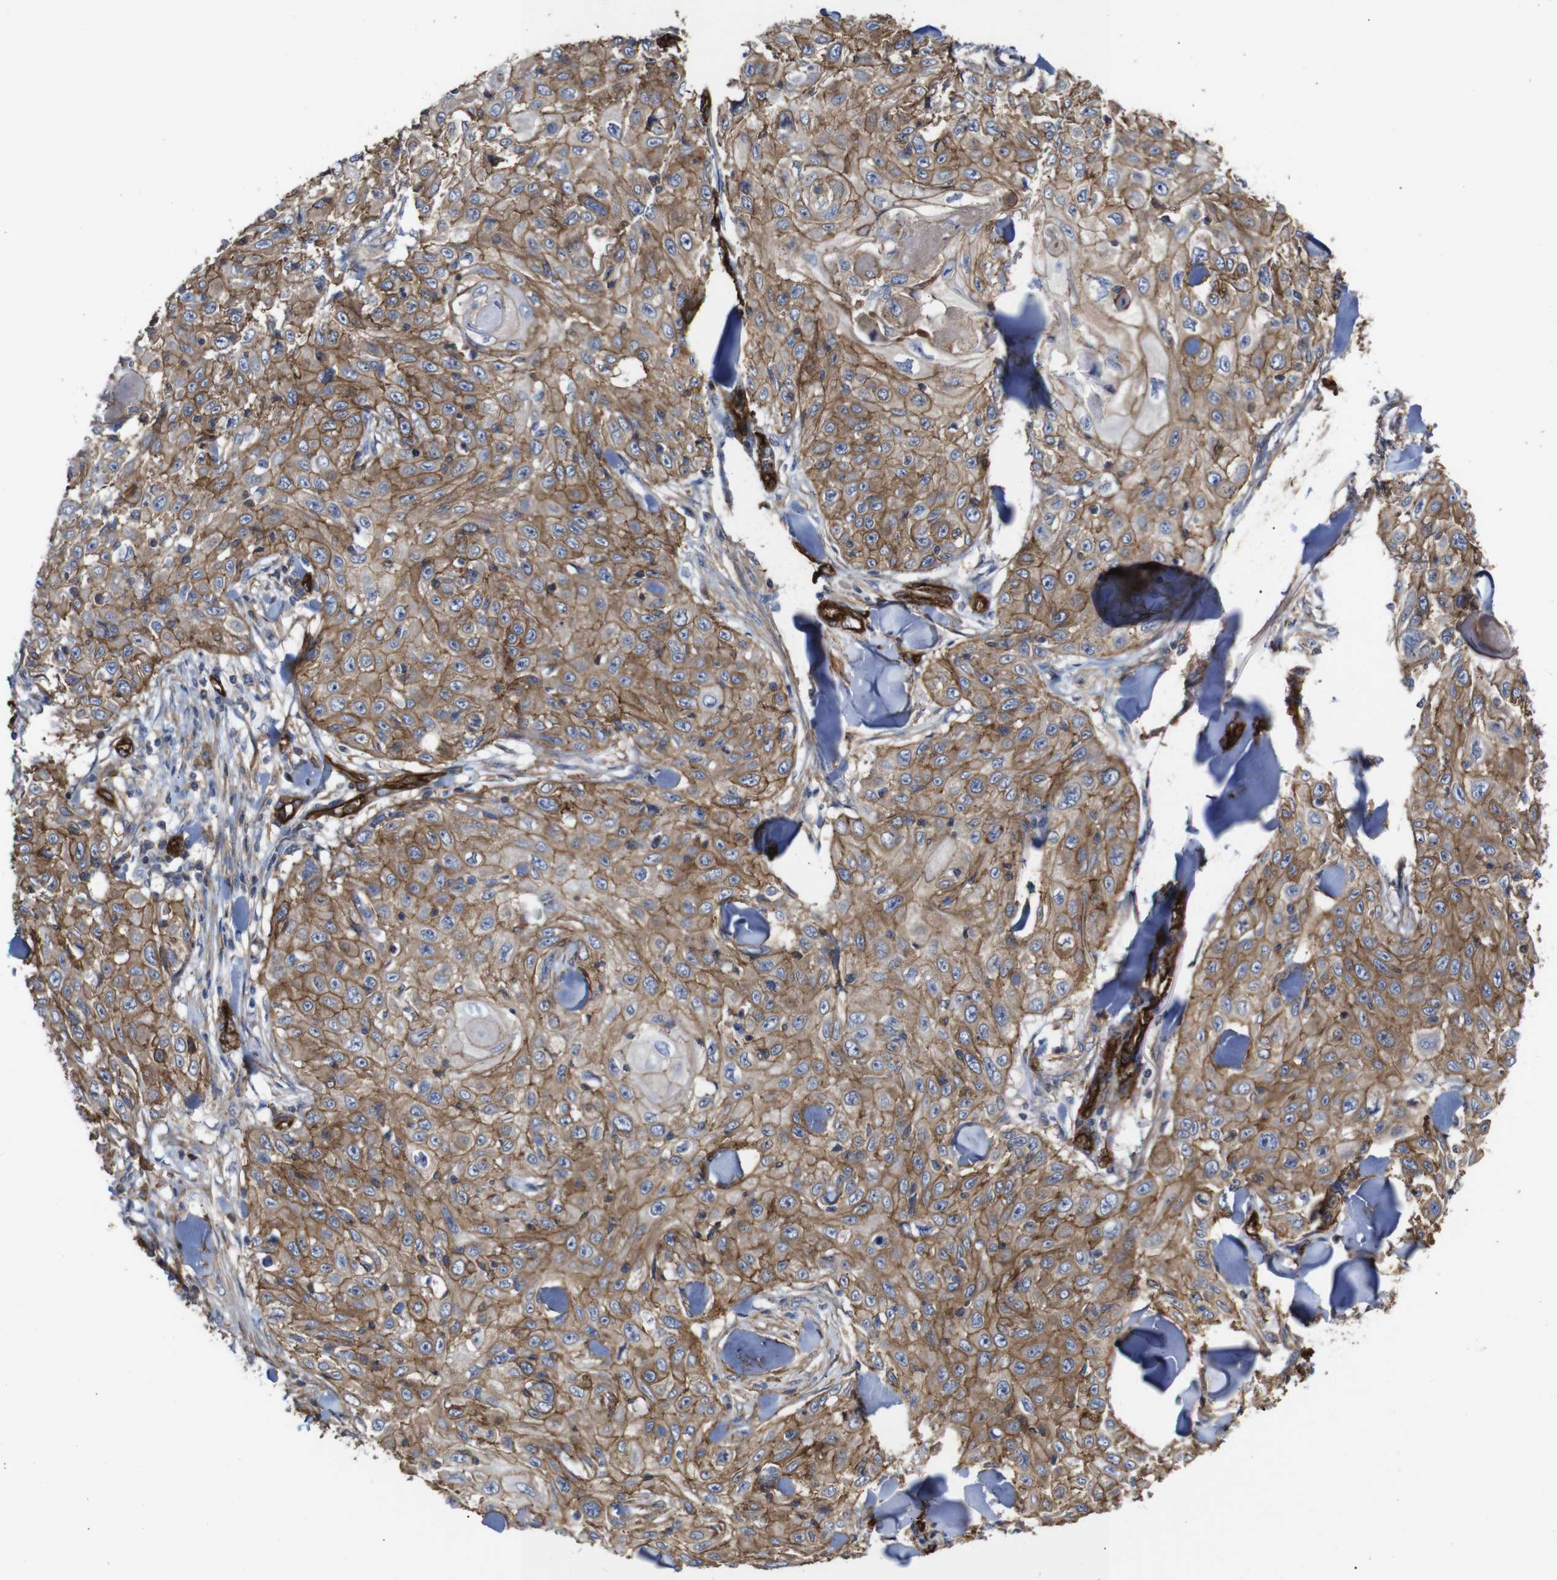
{"staining": {"intensity": "moderate", "quantity": ">75%", "location": "cytoplasmic/membranous"}, "tissue": "skin cancer", "cell_type": "Tumor cells", "image_type": "cancer", "snomed": [{"axis": "morphology", "description": "Squamous cell carcinoma, NOS"}, {"axis": "topography", "description": "Skin"}], "caption": "High-power microscopy captured an IHC histopathology image of skin cancer (squamous cell carcinoma), revealing moderate cytoplasmic/membranous positivity in about >75% of tumor cells.", "gene": "SPTBN1", "patient": {"sex": "male", "age": 86}}